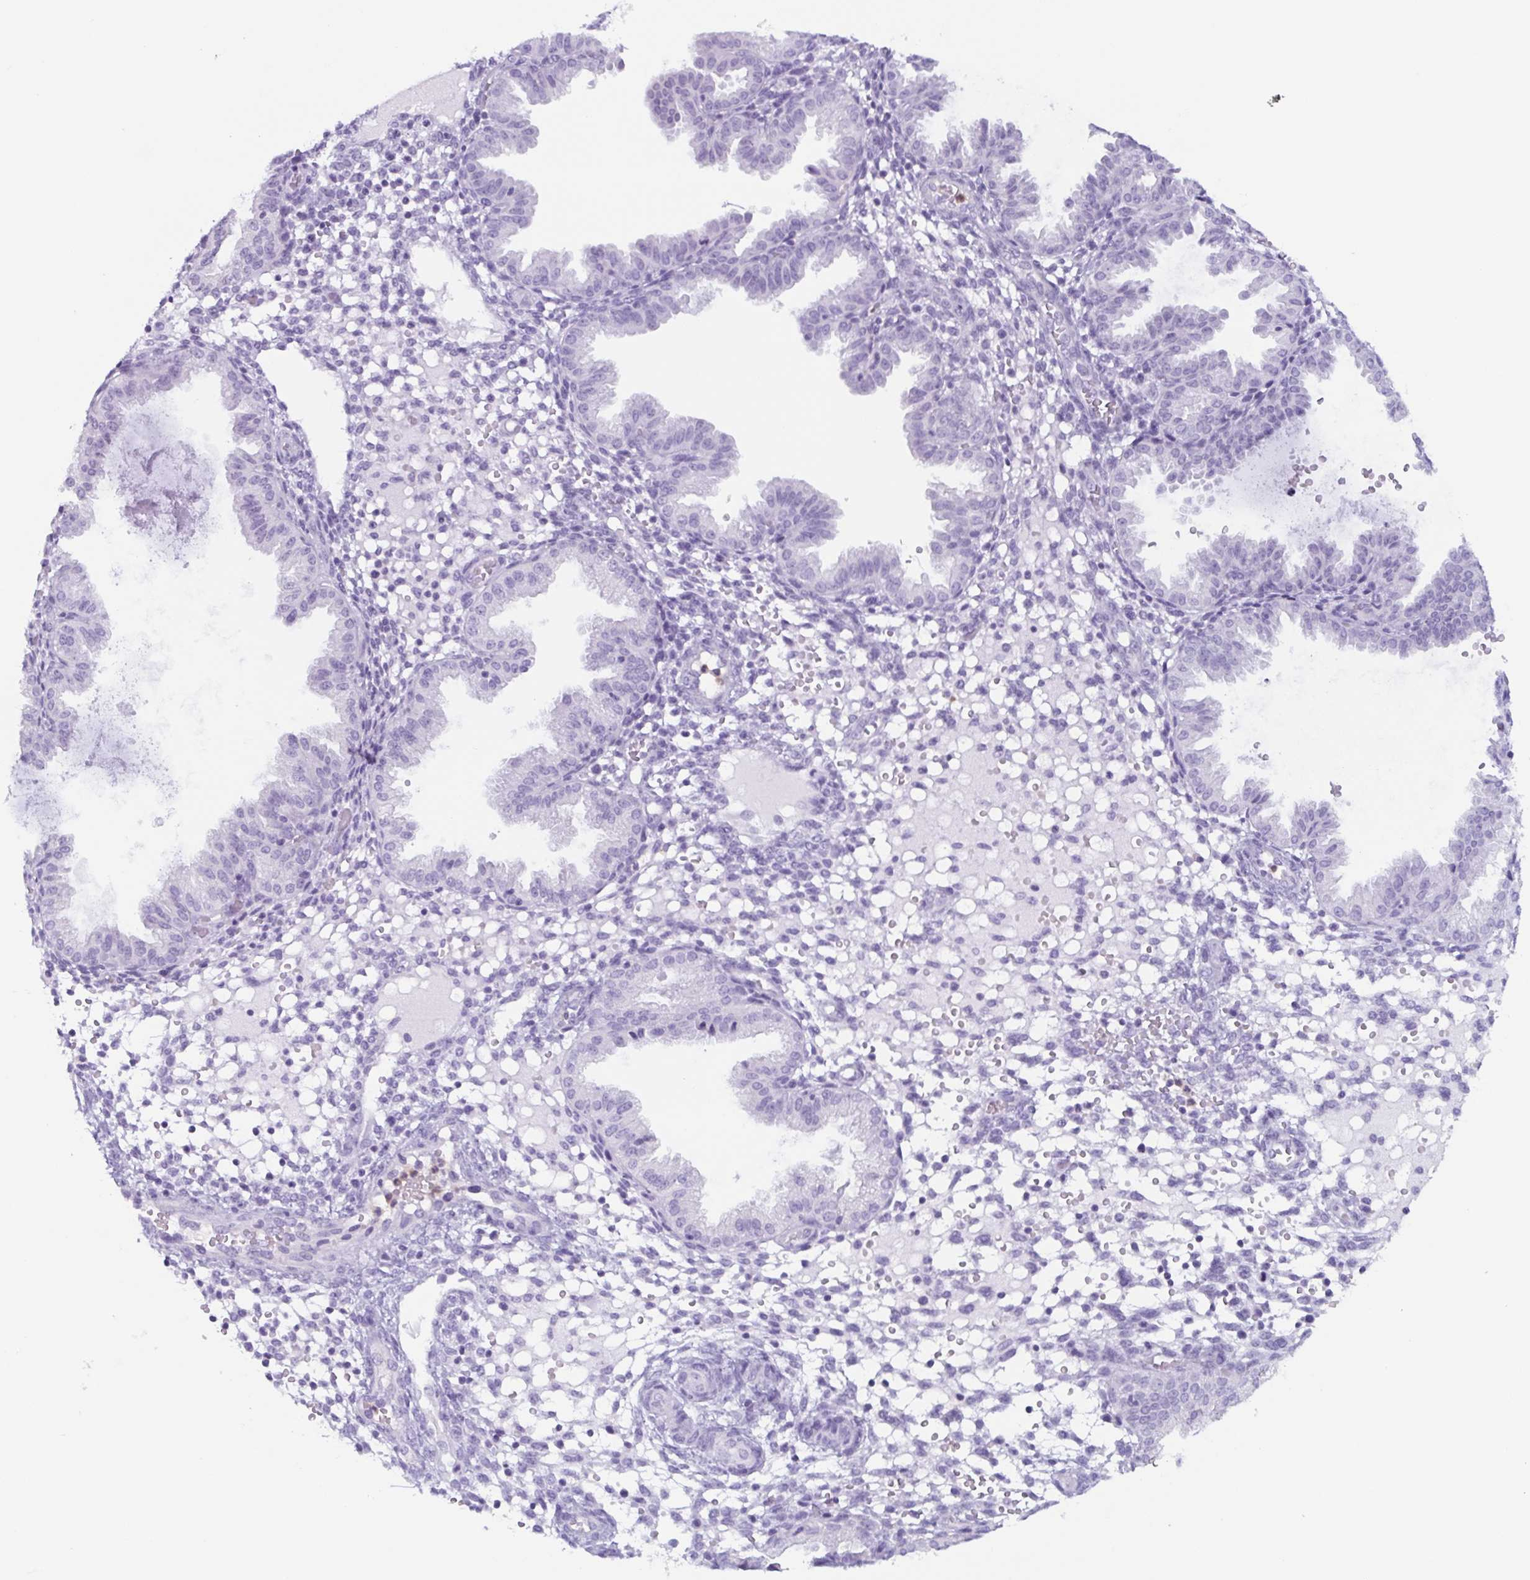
{"staining": {"intensity": "negative", "quantity": "none", "location": "none"}, "tissue": "endometrium", "cell_type": "Cells in endometrial stroma", "image_type": "normal", "snomed": [{"axis": "morphology", "description": "Normal tissue, NOS"}, {"axis": "topography", "description": "Endometrium"}], "caption": "Cells in endometrial stroma show no significant positivity in benign endometrium. The staining is performed using DAB (3,3'-diaminobenzidine) brown chromogen with nuclei counter-stained in using hematoxylin.", "gene": "BPI", "patient": {"sex": "female", "age": 33}}